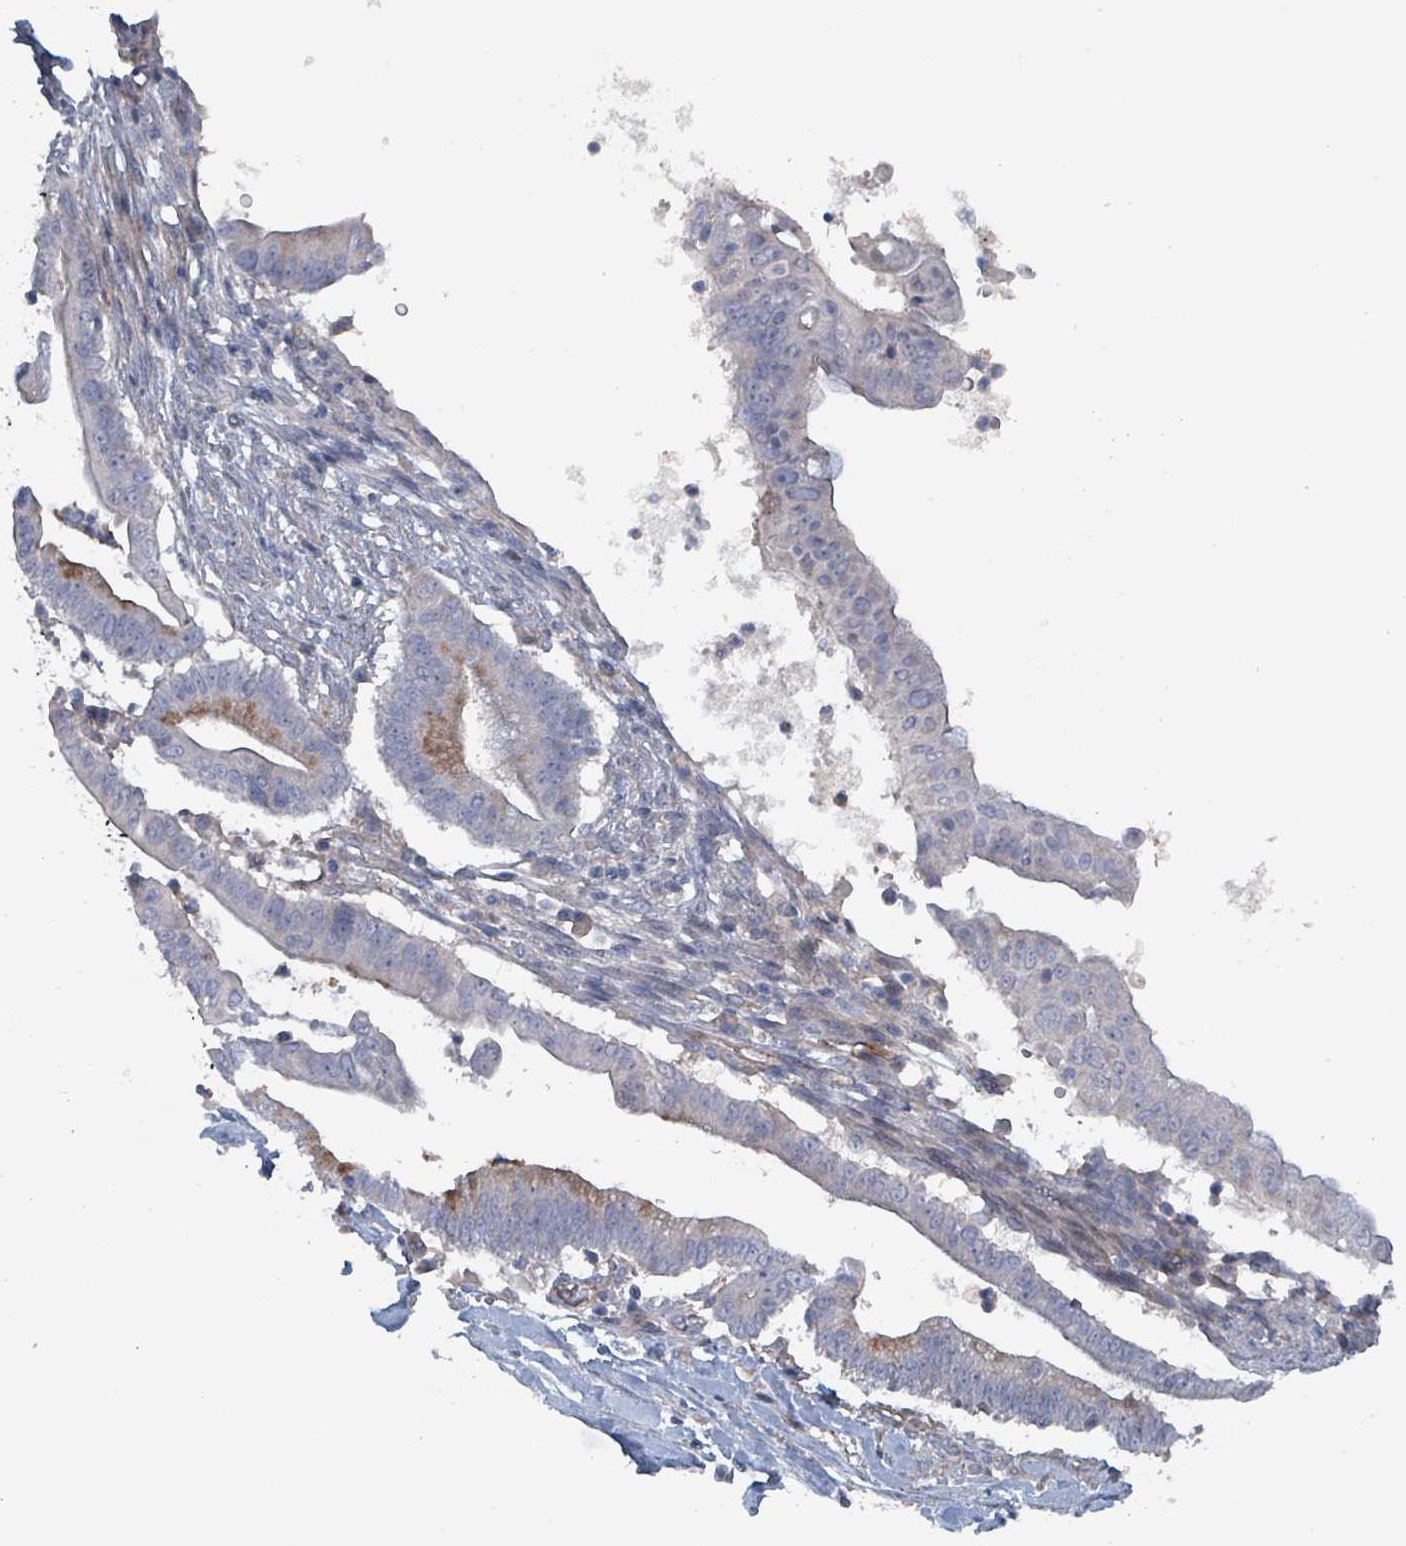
{"staining": {"intensity": "moderate", "quantity": "<25%", "location": "cytoplasmic/membranous"}, "tissue": "pancreatic cancer", "cell_type": "Tumor cells", "image_type": "cancer", "snomed": [{"axis": "morphology", "description": "Adenocarcinoma, NOS"}, {"axis": "topography", "description": "Pancreas"}], "caption": "Adenocarcinoma (pancreatic) was stained to show a protein in brown. There is low levels of moderate cytoplasmic/membranous positivity in about <25% of tumor cells. (DAB = brown stain, brightfield microscopy at high magnification).", "gene": "TAAR5", "patient": {"sex": "male", "age": 68}}